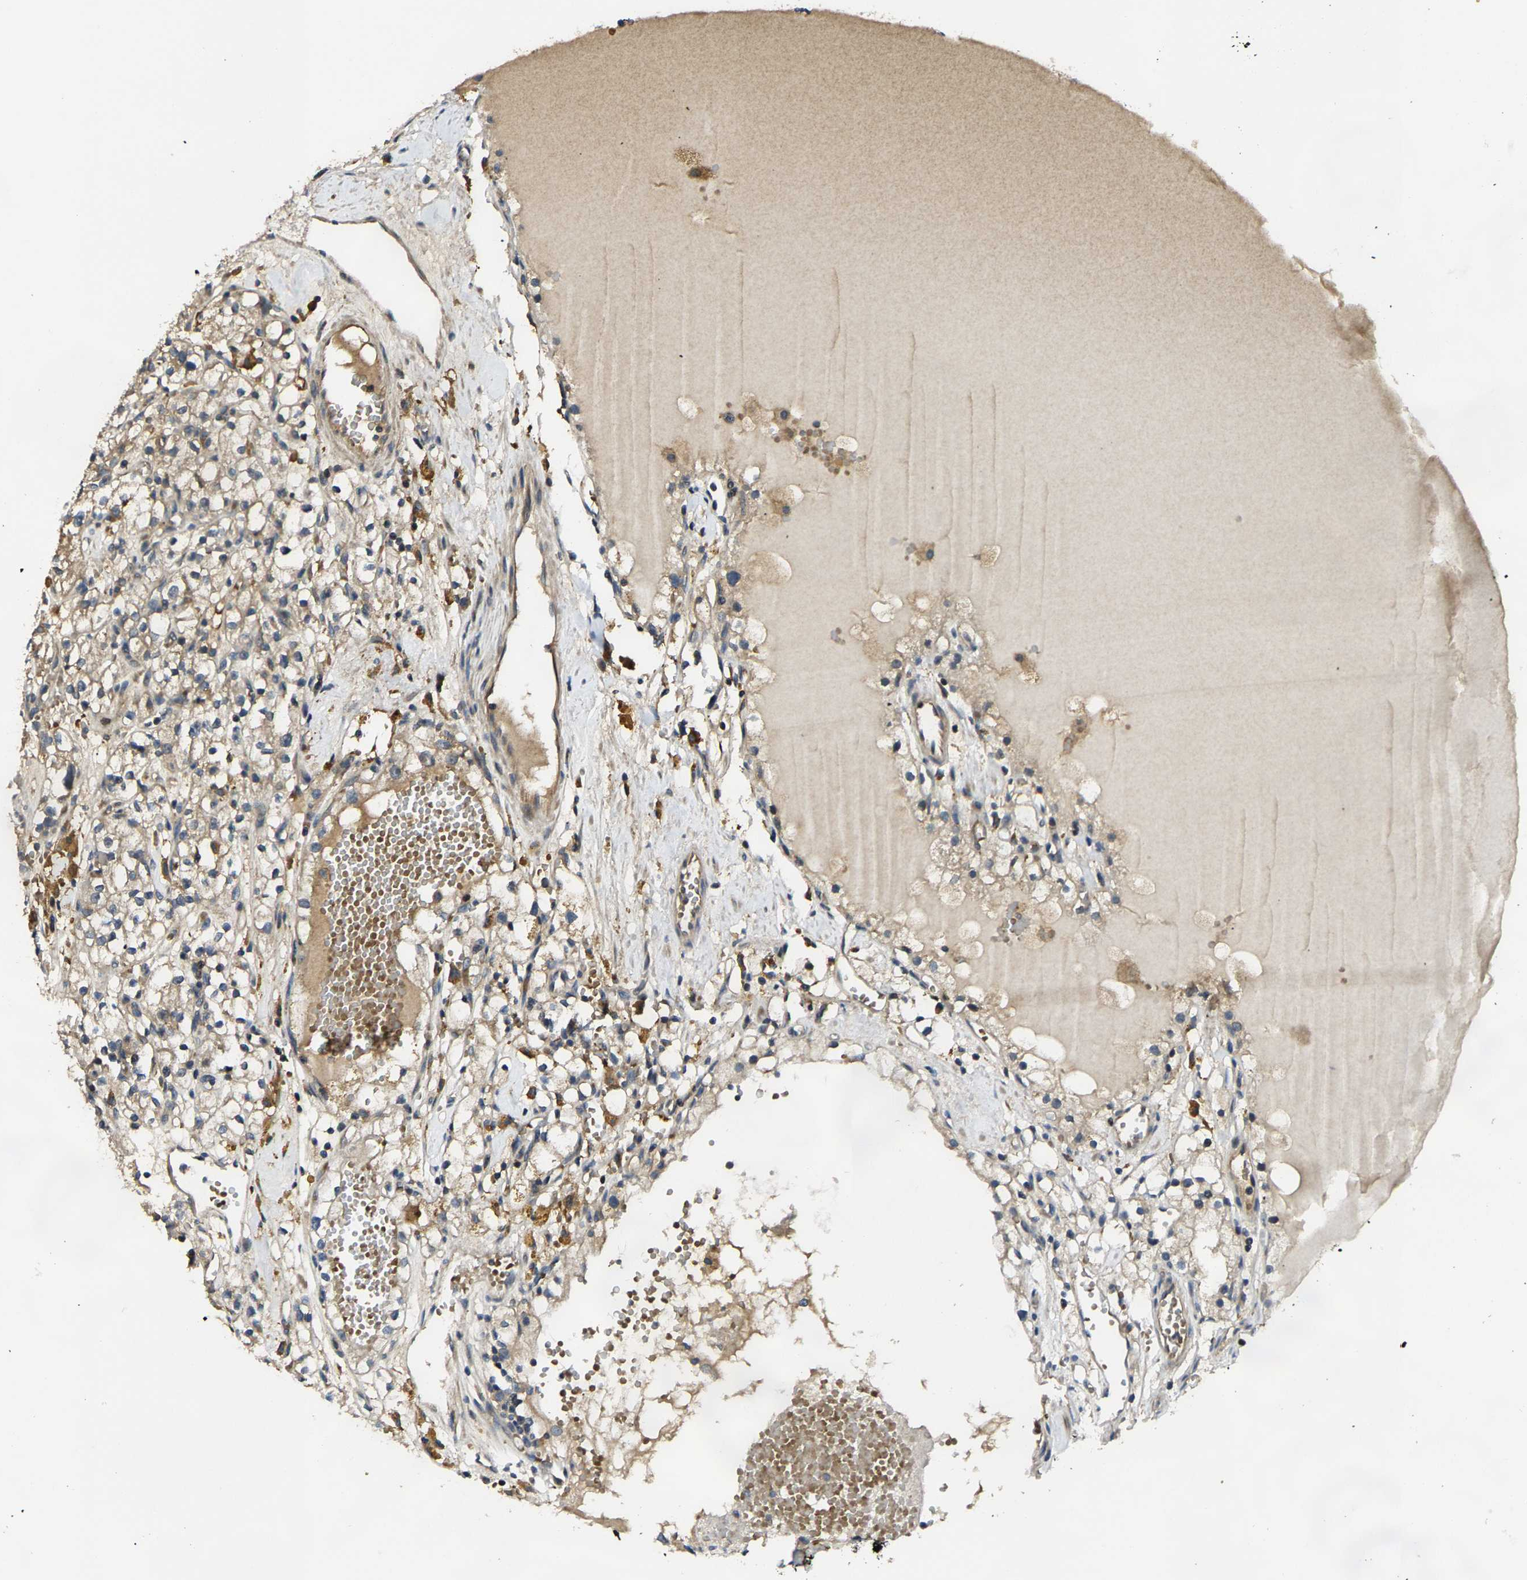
{"staining": {"intensity": "moderate", "quantity": ">75%", "location": "cytoplasmic/membranous"}, "tissue": "renal cancer", "cell_type": "Tumor cells", "image_type": "cancer", "snomed": [{"axis": "morphology", "description": "Adenocarcinoma, NOS"}, {"axis": "topography", "description": "Kidney"}], "caption": "A micrograph showing moderate cytoplasmic/membranous staining in approximately >75% of tumor cells in renal cancer (adenocarcinoma), as visualized by brown immunohistochemical staining.", "gene": "AGBL3", "patient": {"sex": "male", "age": 56}}